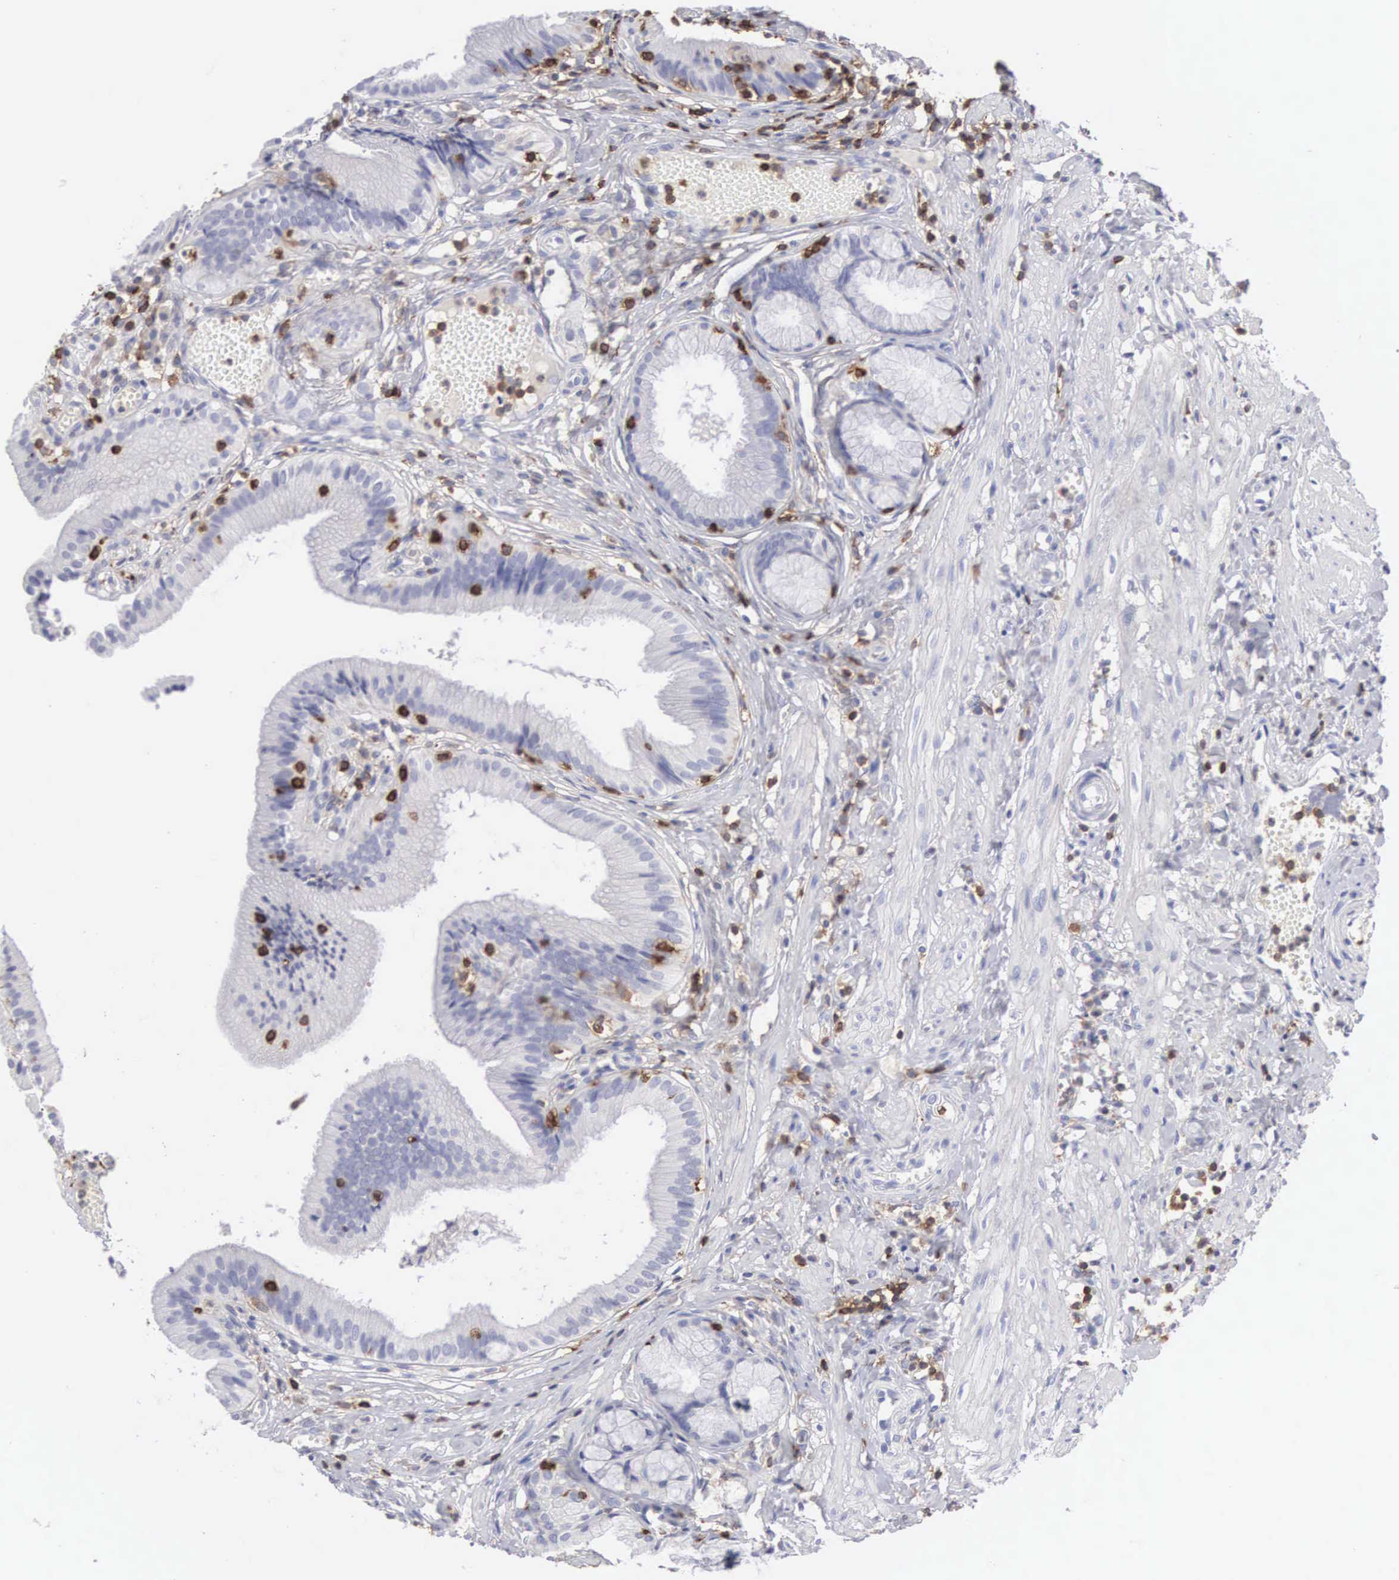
{"staining": {"intensity": "strong", "quantity": "<25%", "location": "cytoplasmic/membranous,nuclear"}, "tissue": "gallbladder", "cell_type": "Glandular cells", "image_type": "normal", "snomed": [{"axis": "morphology", "description": "Normal tissue, NOS"}, {"axis": "topography", "description": "Gallbladder"}], "caption": "Protein staining reveals strong cytoplasmic/membranous,nuclear expression in about <25% of glandular cells in benign gallbladder. The staining is performed using DAB brown chromogen to label protein expression. The nuclei are counter-stained blue using hematoxylin.", "gene": "ENSG00000285304", "patient": {"sex": "male", "age": 28}}